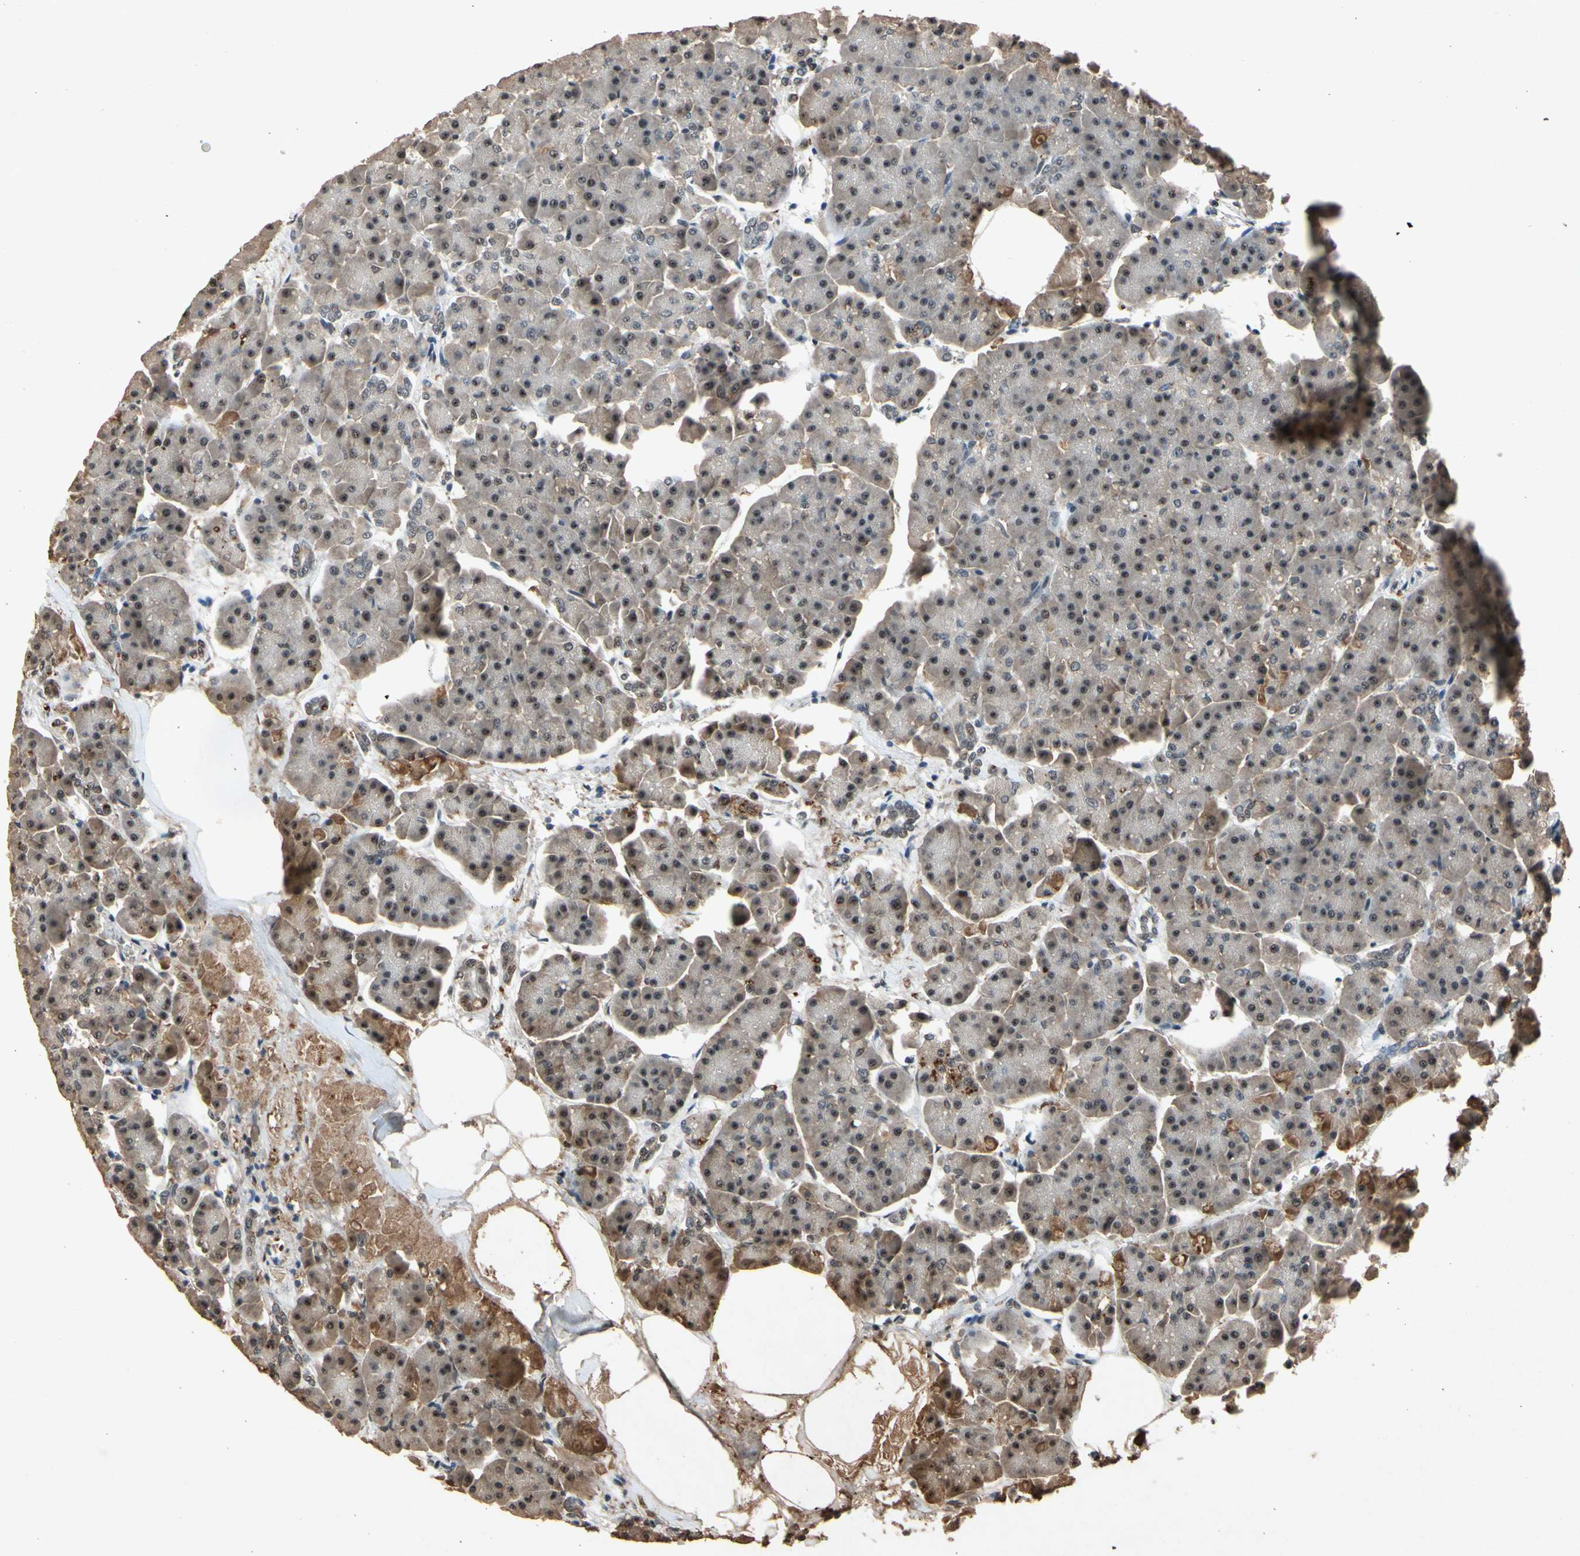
{"staining": {"intensity": "moderate", "quantity": "25%-75%", "location": "nuclear"}, "tissue": "pancreas", "cell_type": "Exocrine glandular cells", "image_type": "normal", "snomed": [{"axis": "morphology", "description": "Normal tissue, NOS"}, {"axis": "topography", "description": "Pancreas"}], "caption": "This histopathology image exhibits immunohistochemistry staining of normal human pancreas, with medium moderate nuclear positivity in about 25%-75% of exocrine glandular cells.", "gene": "PML", "patient": {"sex": "female", "age": 70}}